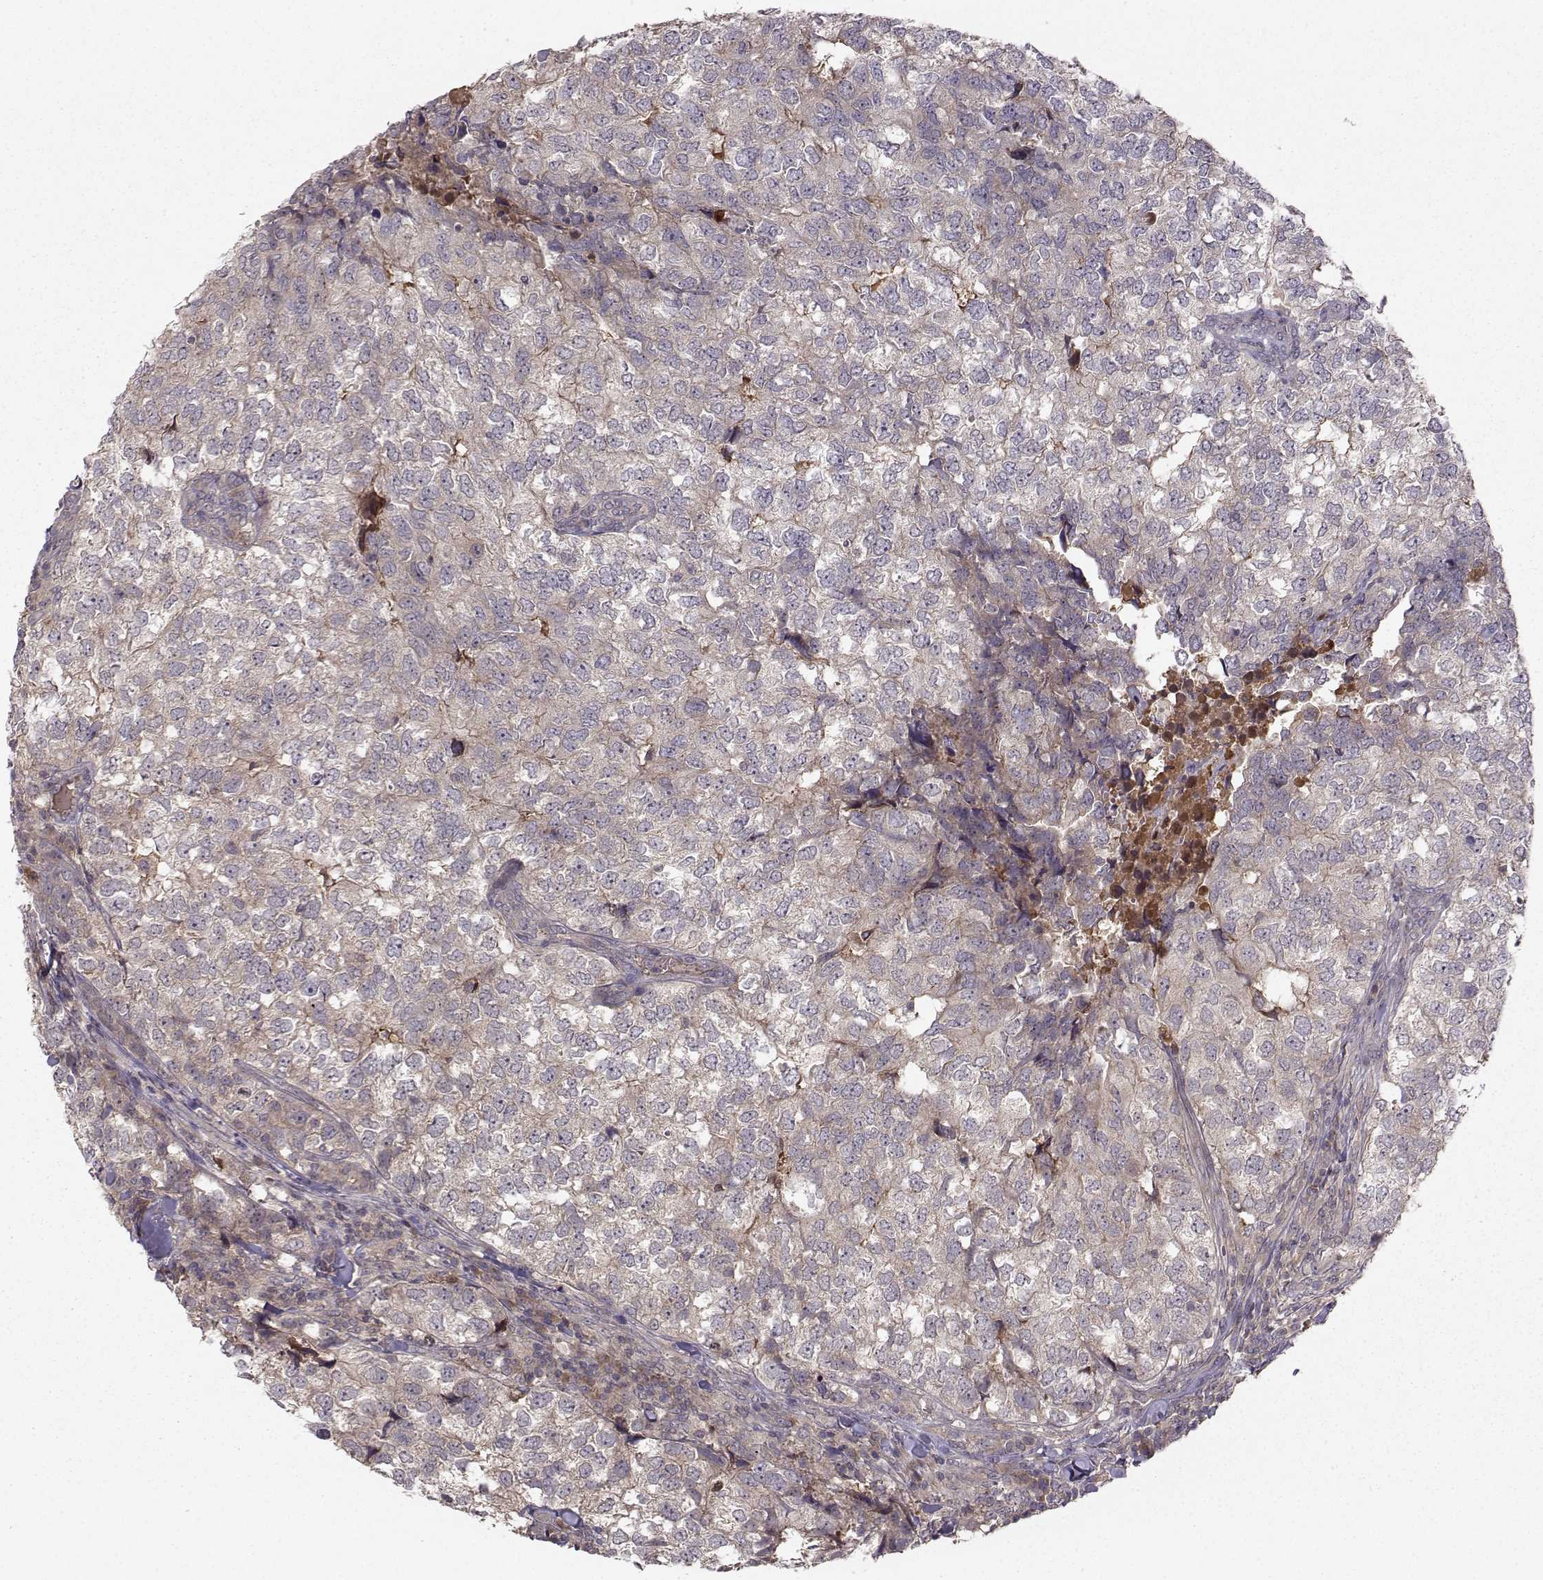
{"staining": {"intensity": "negative", "quantity": "none", "location": "none"}, "tissue": "breast cancer", "cell_type": "Tumor cells", "image_type": "cancer", "snomed": [{"axis": "morphology", "description": "Duct carcinoma"}, {"axis": "topography", "description": "Breast"}], "caption": "A micrograph of breast cancer (invasive ductal carcinoma) stained for a protein displays no brown staining in tumor cells. The staining is performed using DAB (3,3'-diaminobenzidine) brown chromogen with nuclei counter-stained in using hematoxylin.", "gene": "WNT6", "patient": {"sex": "female", "age": 30}}